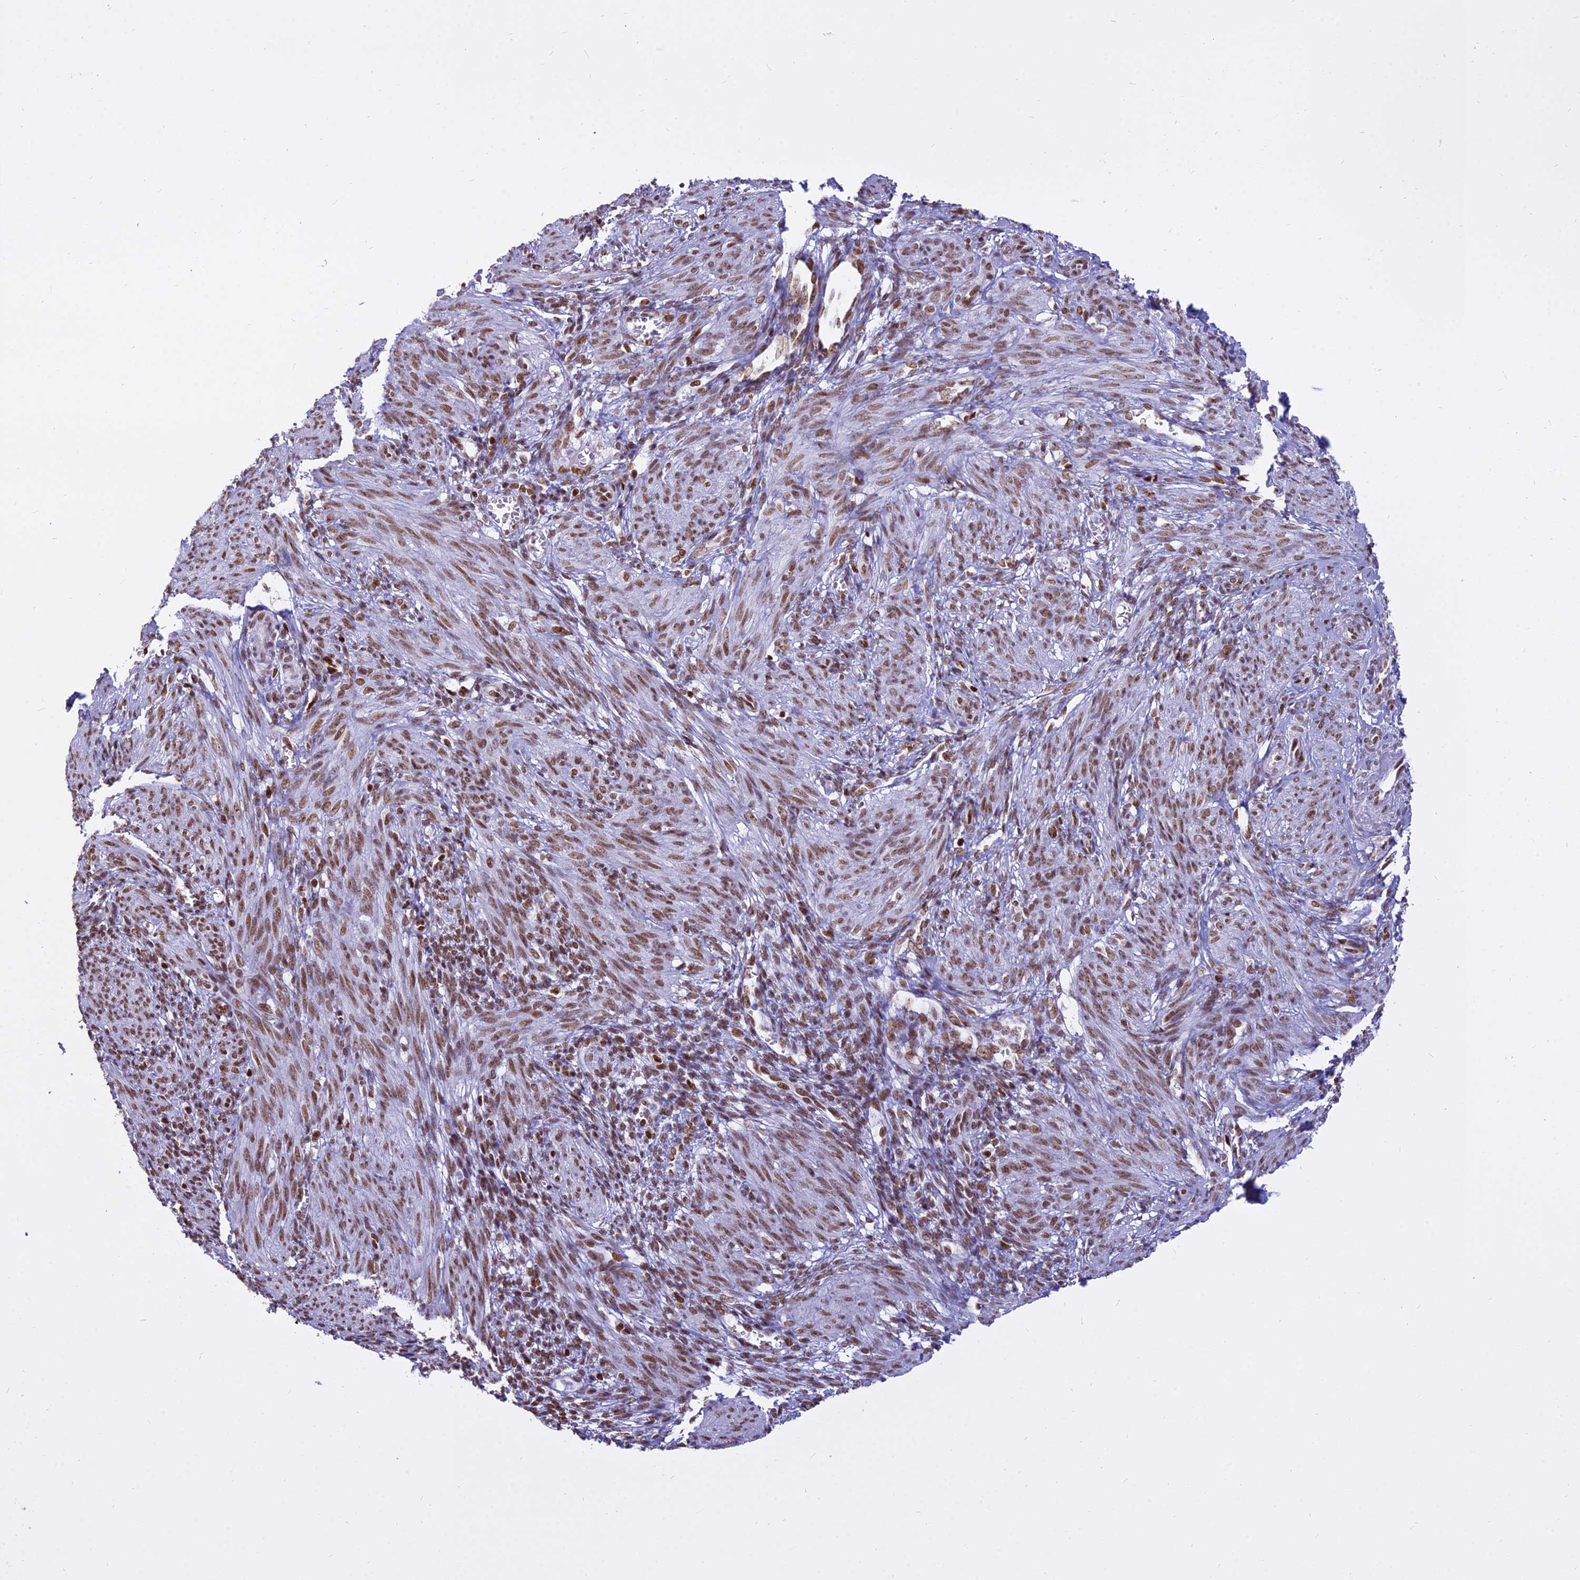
{"staining": {"intensity": "moderate", "quantity": "25%-75%", "location": "nuclear"}, "tissue": "smooth muscle", "cell_type": "Smooth muscle cells", "image_type": "normal", "snomed": [{"axis": "morphology", "description": "Normal tissue, NOS"}, {"axis": "topography", "description": "Smooth muscle"}], "caption": "This is a histology image of IHC staining of benign smooth muscle, which shows moderate positivity in the nuclear of smooth muscle cells.", "gene": "PARP1", "patient": {"sex": "female", "age": 39}}